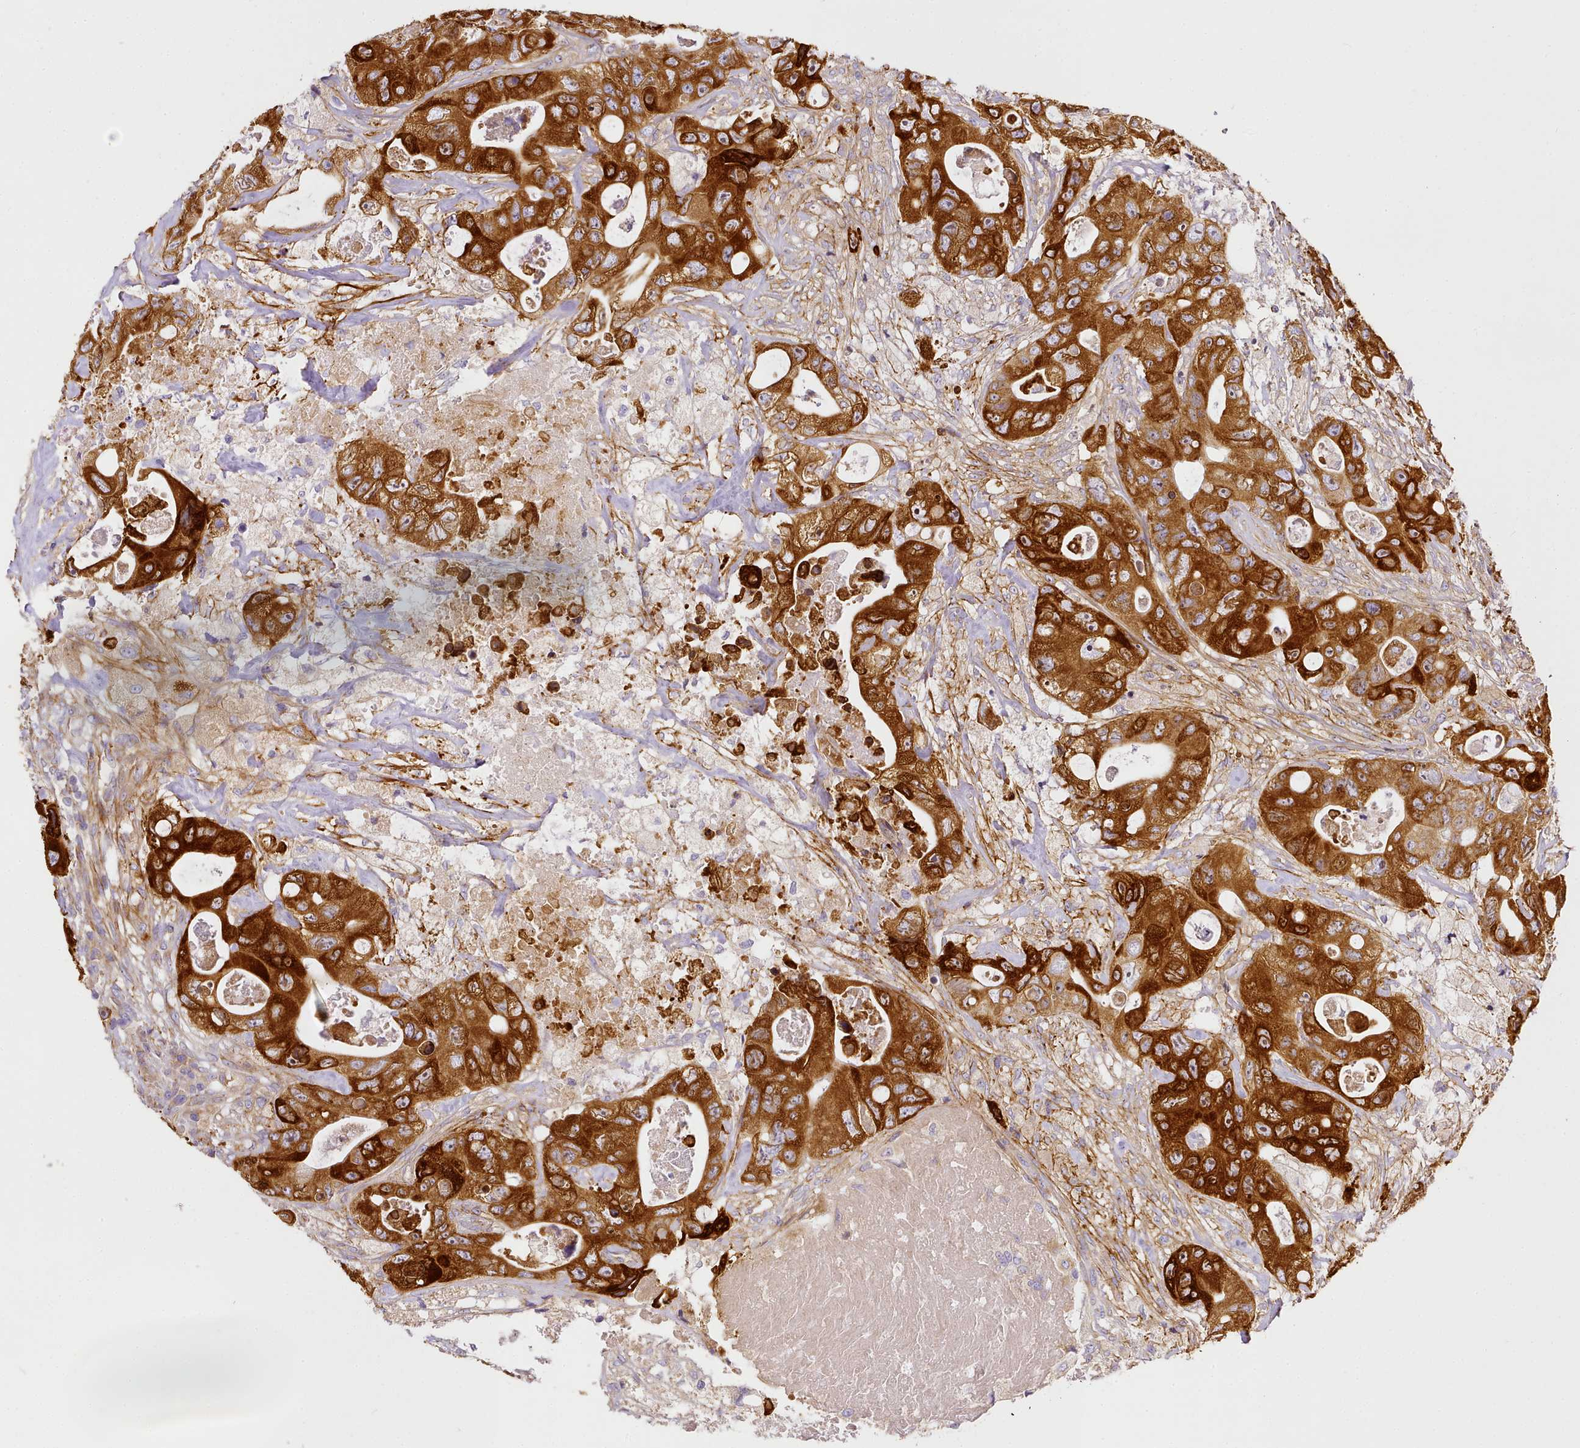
{"staining": {"intensity": "strong", "quantity": ">75%", "location": "cytoplasmic/membranous"}, "tissue": "colorectal cancer", "cell_type": "Tumor cells", "image_type": "cancer", "snomed": [{"axis": "morphology", "description": "Adenocarcinoma, NOS"}, {"axis": "topography", "description": "Colon"}], "caption": "Human colorectal cancer (adenocarcinoma) stained with a brown dye demonstrates strong cytoplasmic/membranous positive expression in approximately >75% of tumor cells.", "gene": "NBPF1", "patient": {"sex": "female", "age": 46}}